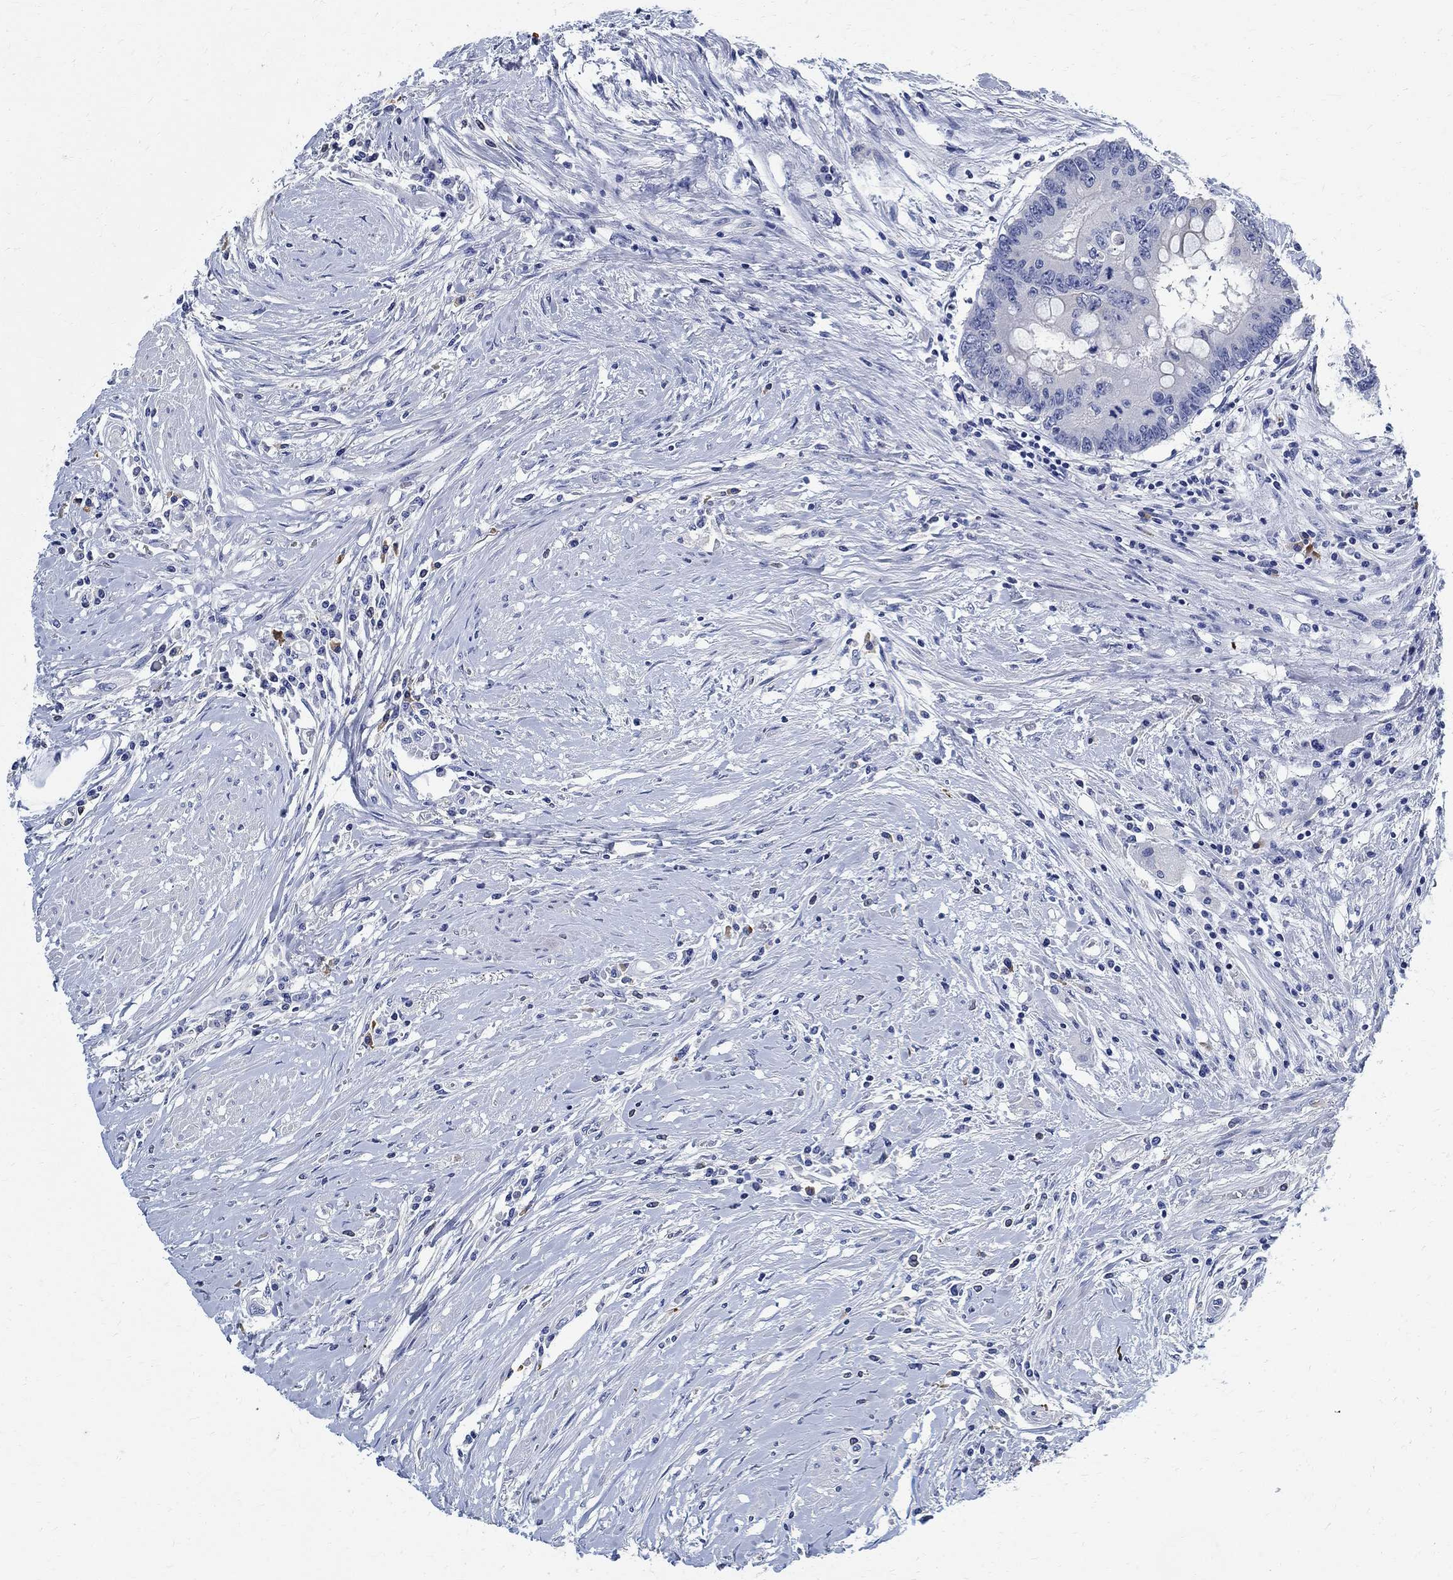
{"staining": {"intensity": "negative", "quantity": "none", "location": "none"}, "tissue": "colorectal cancer", "cell_type": "Tumor cells", "image_type": "cancer", "snomed": [{"axis": "morphology", "description": "Adenocarcinoma, NOS"}, {"axis": "topography", "description": "Rectum"}], "caption": "Tumor cells are negative for protein expression in human colorectal cancer (adenocarcinoma).", "gene": "PRX", "patient": {"sex": "male", "age": 59}}